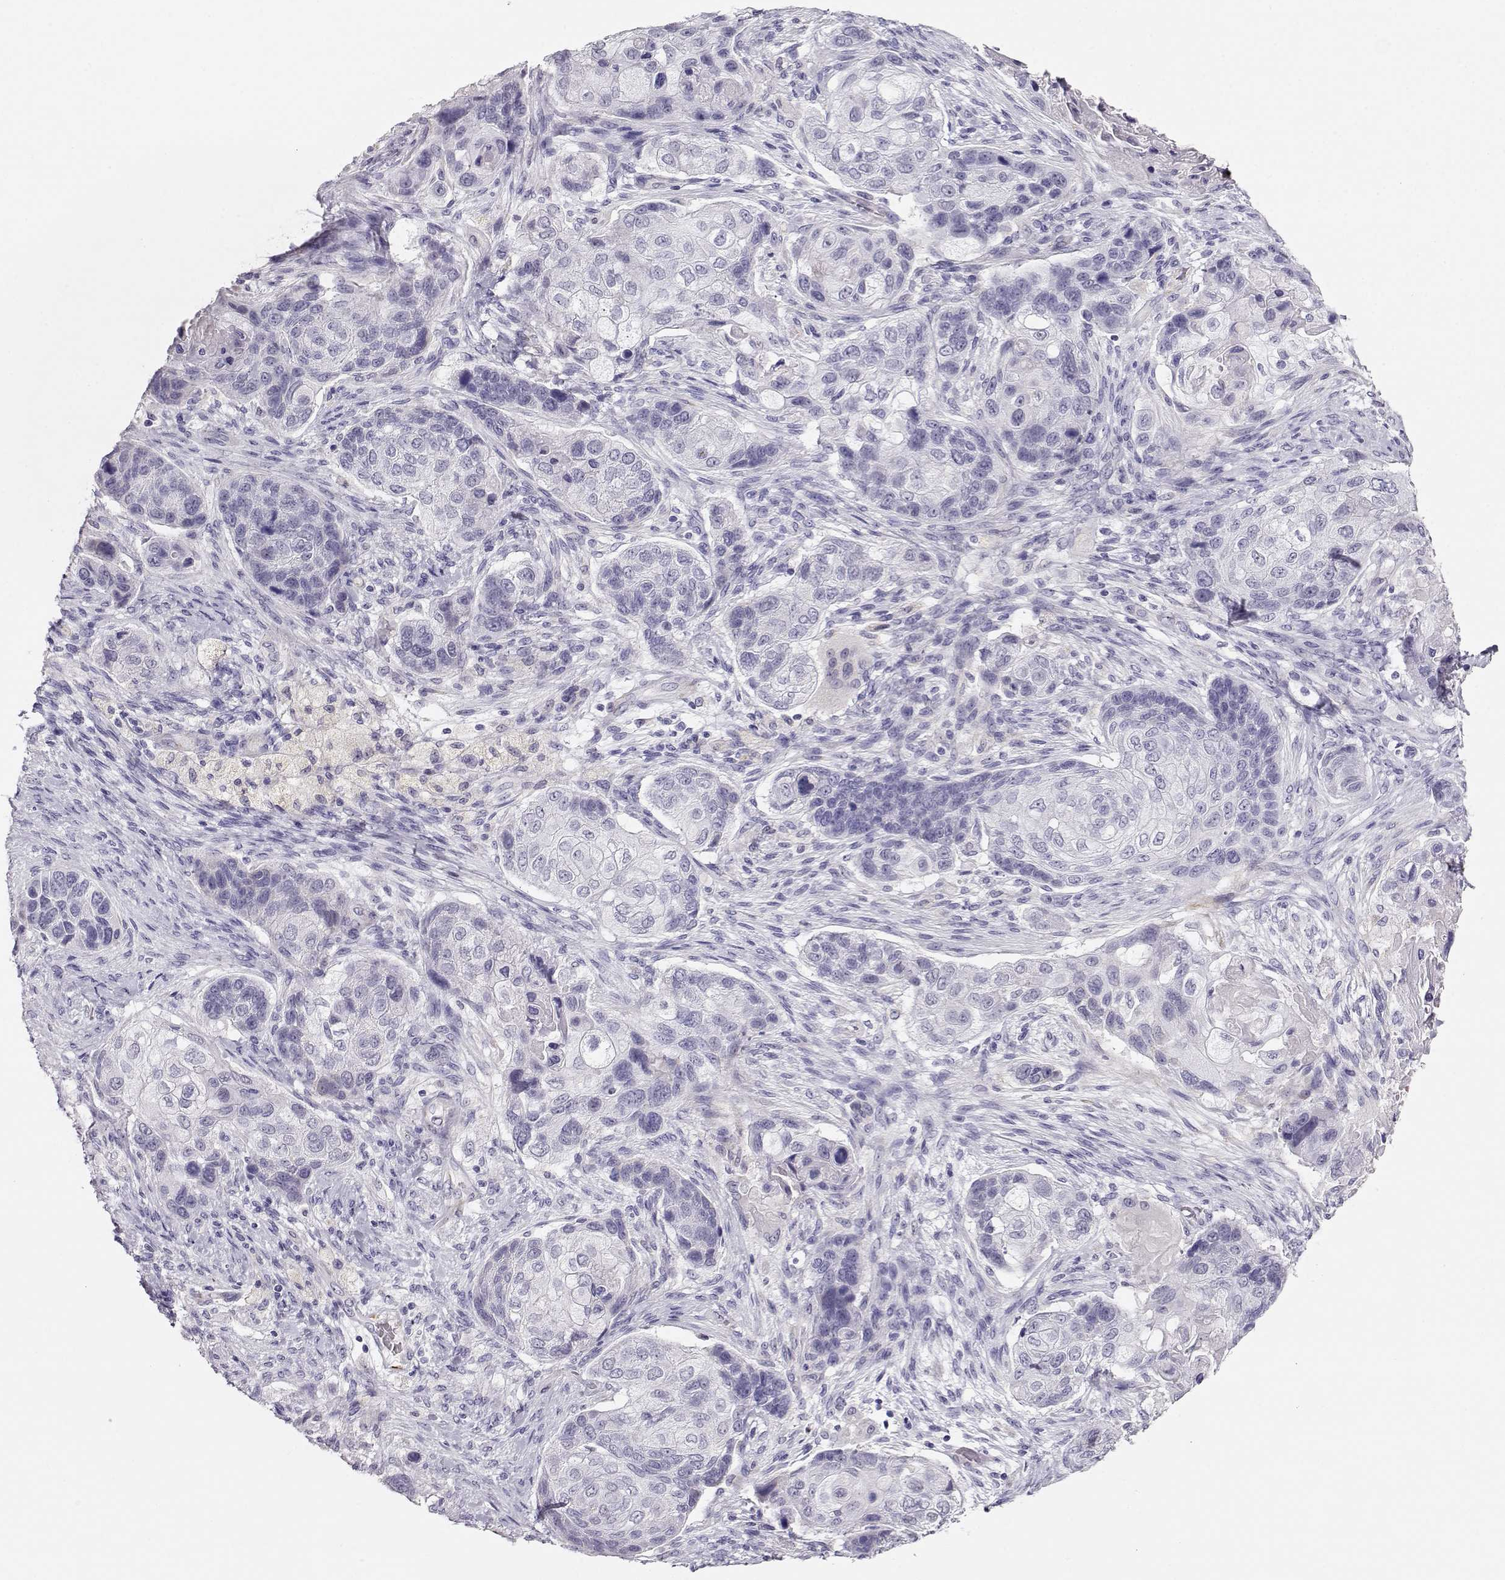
{"staining": {"intensity": "negative", "quantity": "none", "location": "none"}, "tissue": "lung cancer", "cell_type": "Tumor cells", "image_type": "cancer", "snomed": [{"axis": "morphology", "description": "Squamous cell carcinoma, NOS"}, {"axis": "topography", "description": "Lung"}], "caption": "Tumor cells show no significant staining in lung squamous cell carcinoma.", "gene": "RBM44", "patient": {"sex": "male", "age": 69}}